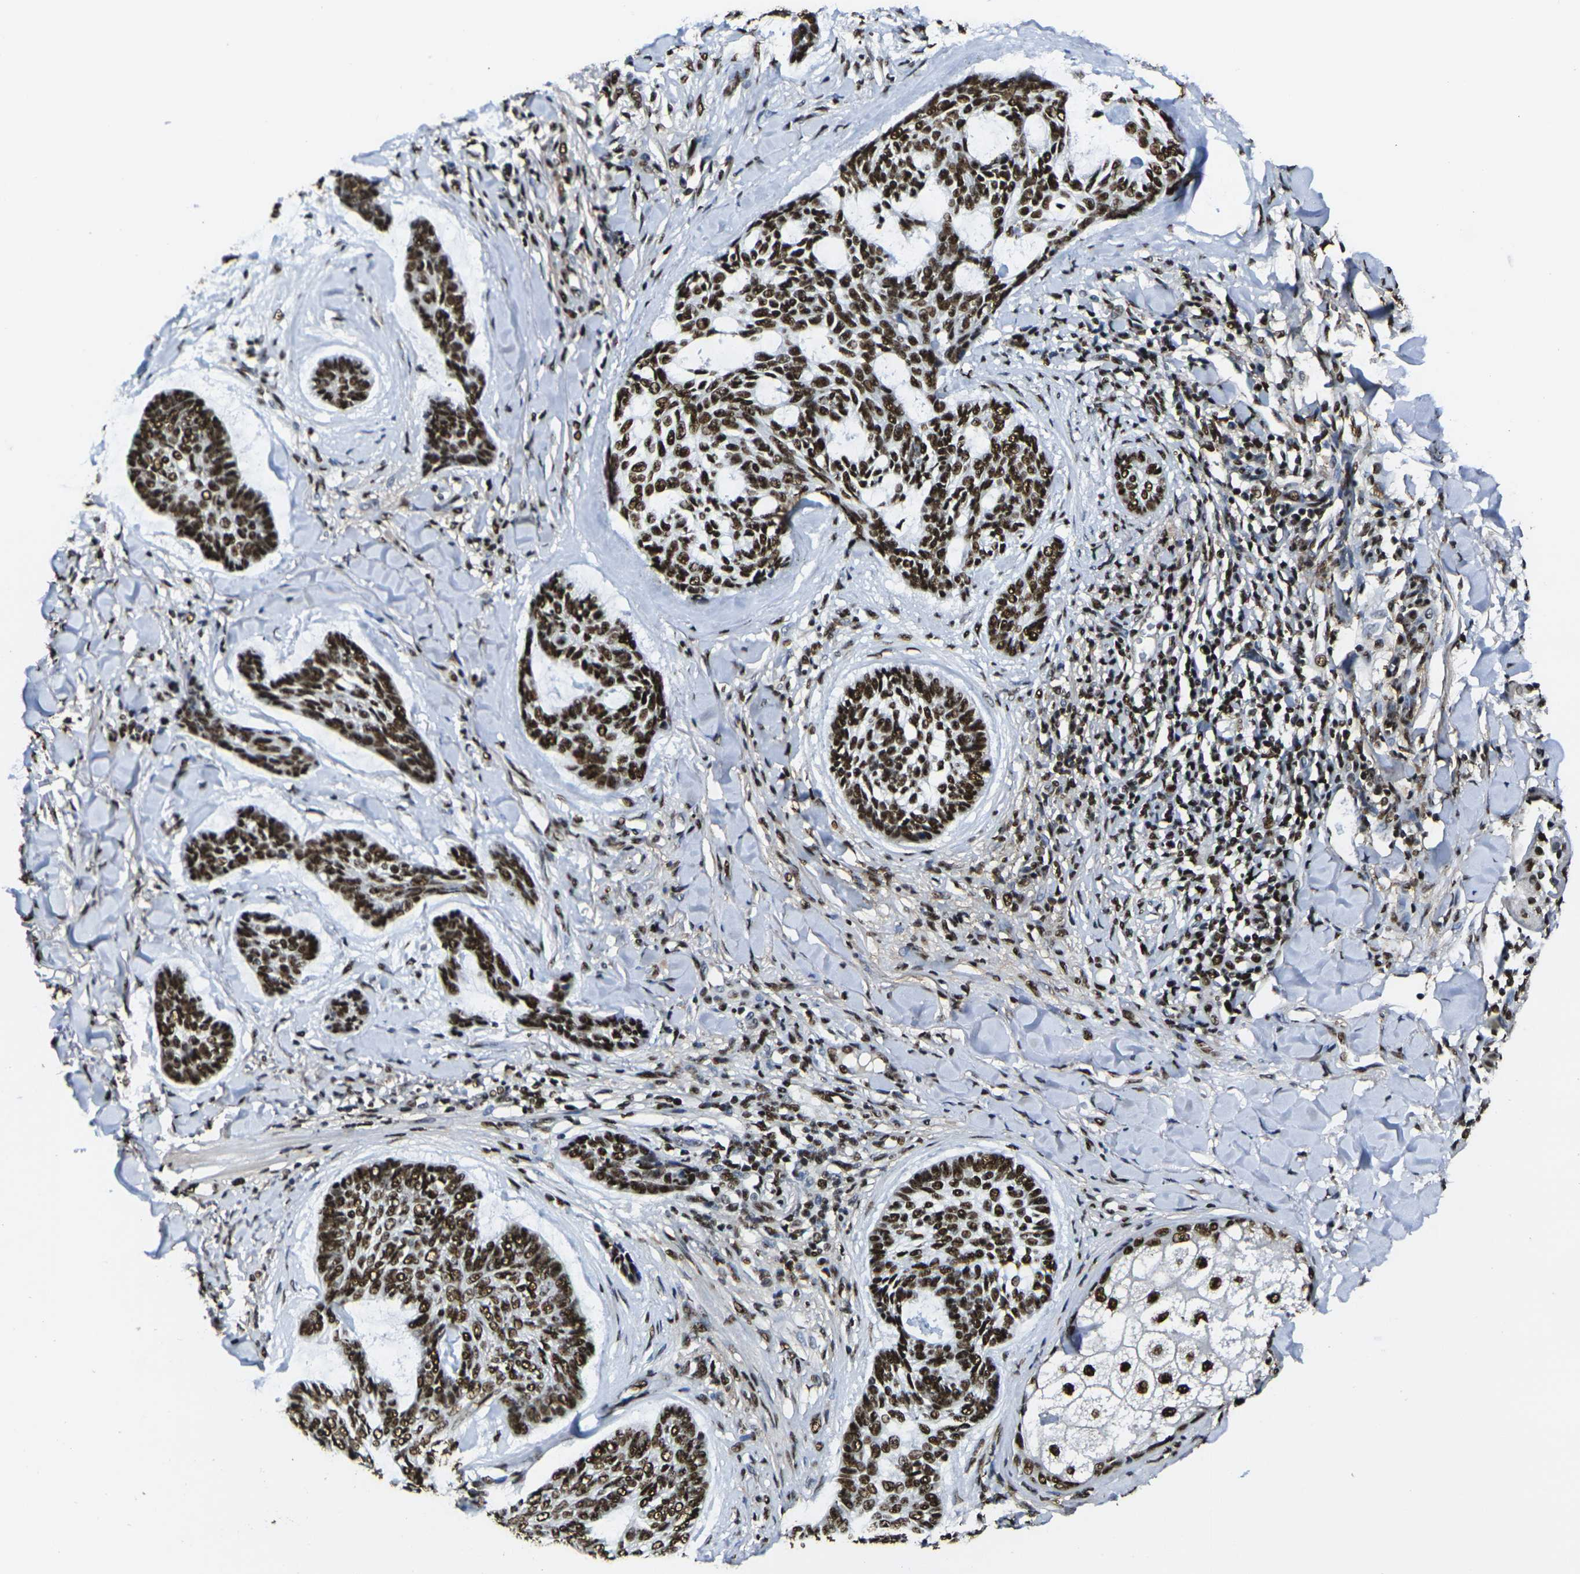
{"staining": {"intensity": "strong", "quantity": ">75%", "location": "nuclear"}, "tissue": "skin cancer", "cell_type": "Tumor cells", "image_type": "cancer", "snomed": [{"axis": "morphology", "description": "Basal cell carcinoma"}, {"axis": "topography", "description": "Skin"}], "caption": "Protein expression analysis of skin cancer (basal cell carcinoma) displays strong nuclear positivity in about >75% of tumor cells. Nuclei are stained in blue.", "gene": "SMARCC1", "patient": {"sex": "male", "age": 43}}